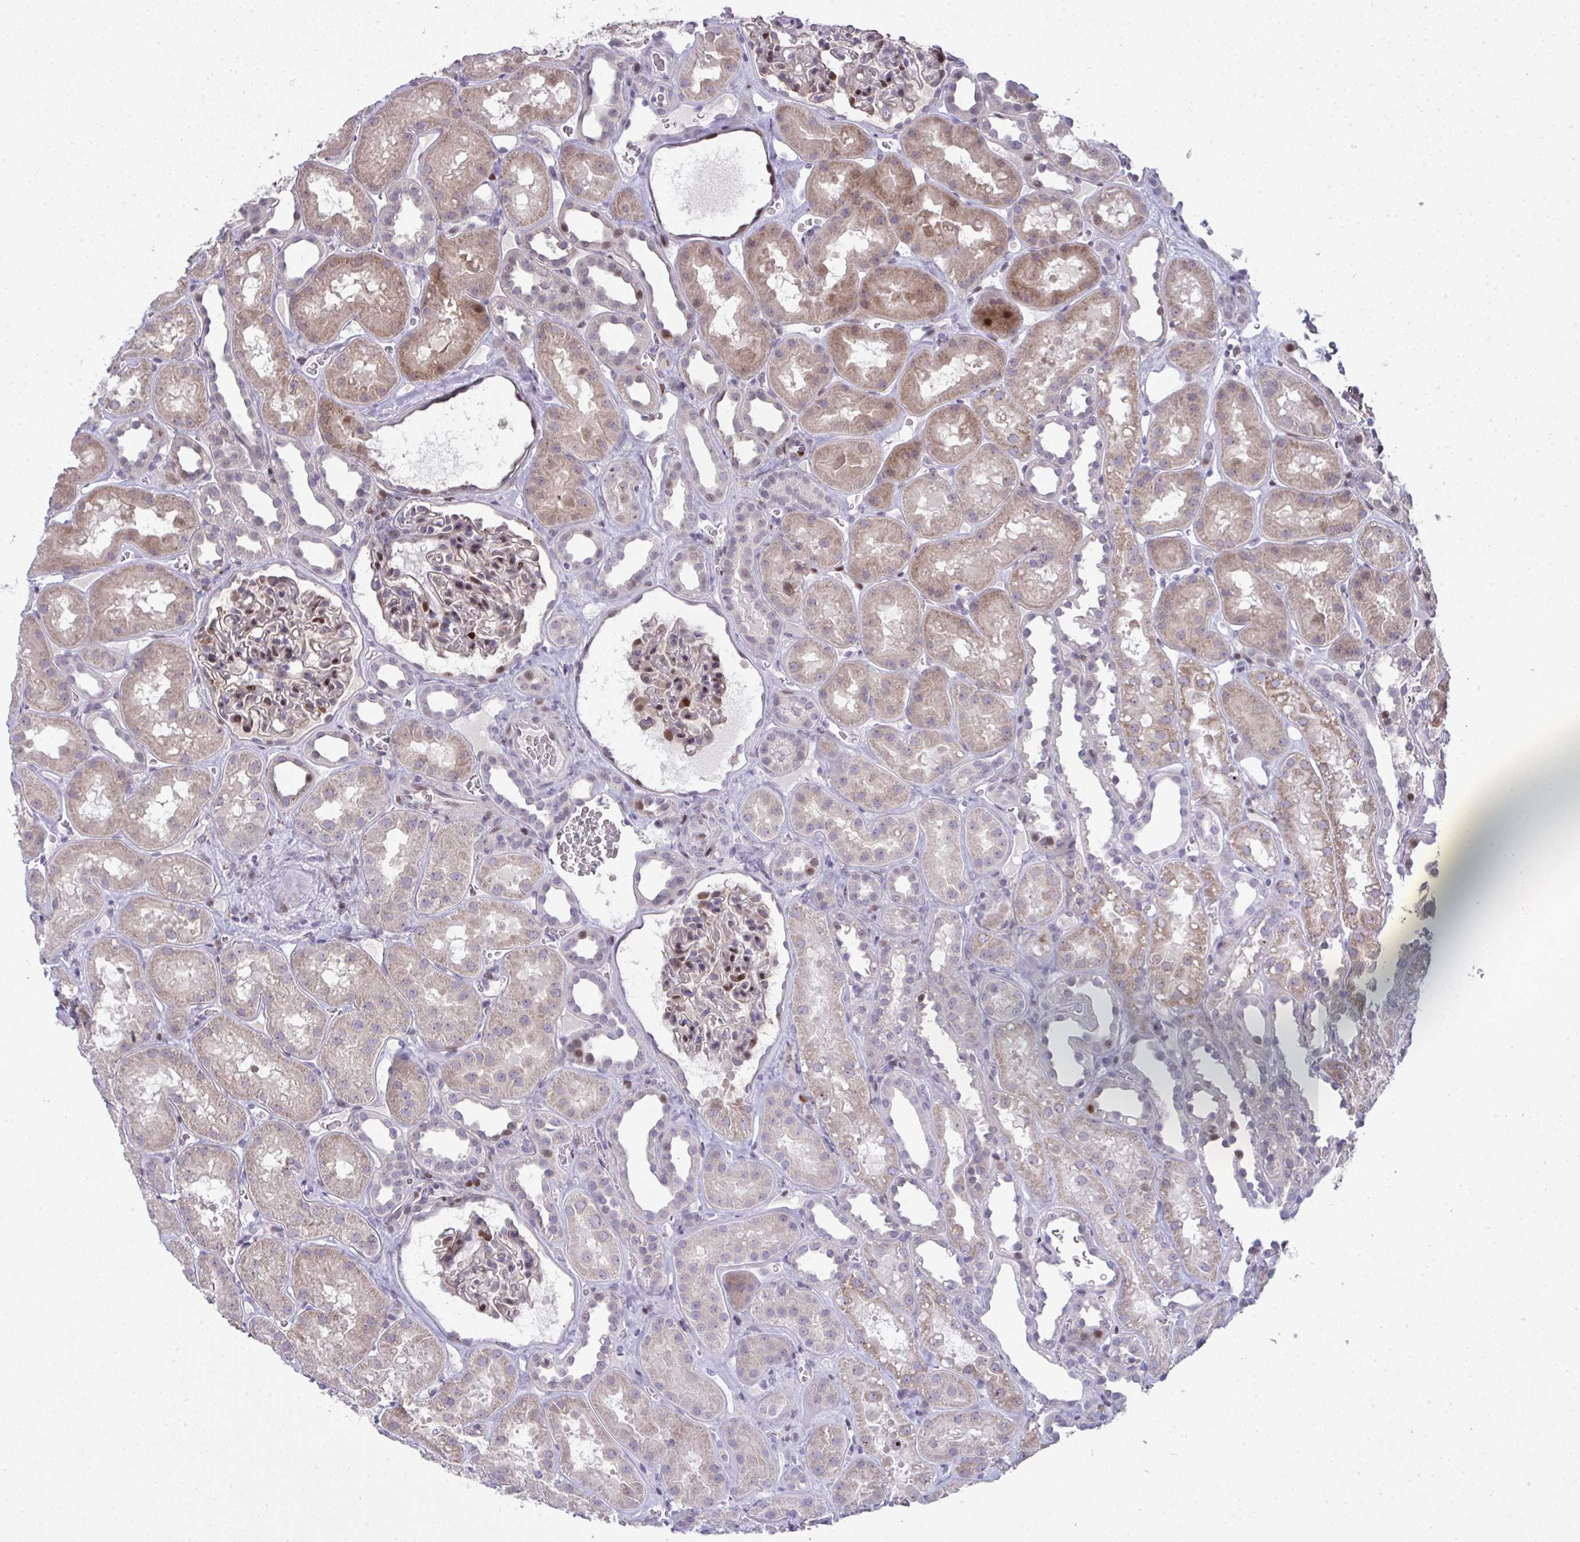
{"staining": {"intensity": "moderate", "quantity": "25%-75%", "location": "nuclear"}, "tissue": "kidney", "cell_type": "Cells in glomeruli", "image_type": "normal", "snomed": [{"axis": "morphology", "description": "Normal tissue, NOS"}, {"axis": "topography", "description": "Kidney"}], "caption": "Kidney was stained to show a protein in brown. There is medium levels of moderate nuclear staining in about 25%-75% of cells in glomeruli.", "gene": "GALNT16", "patient": {"sex": "female", "age": 41}}